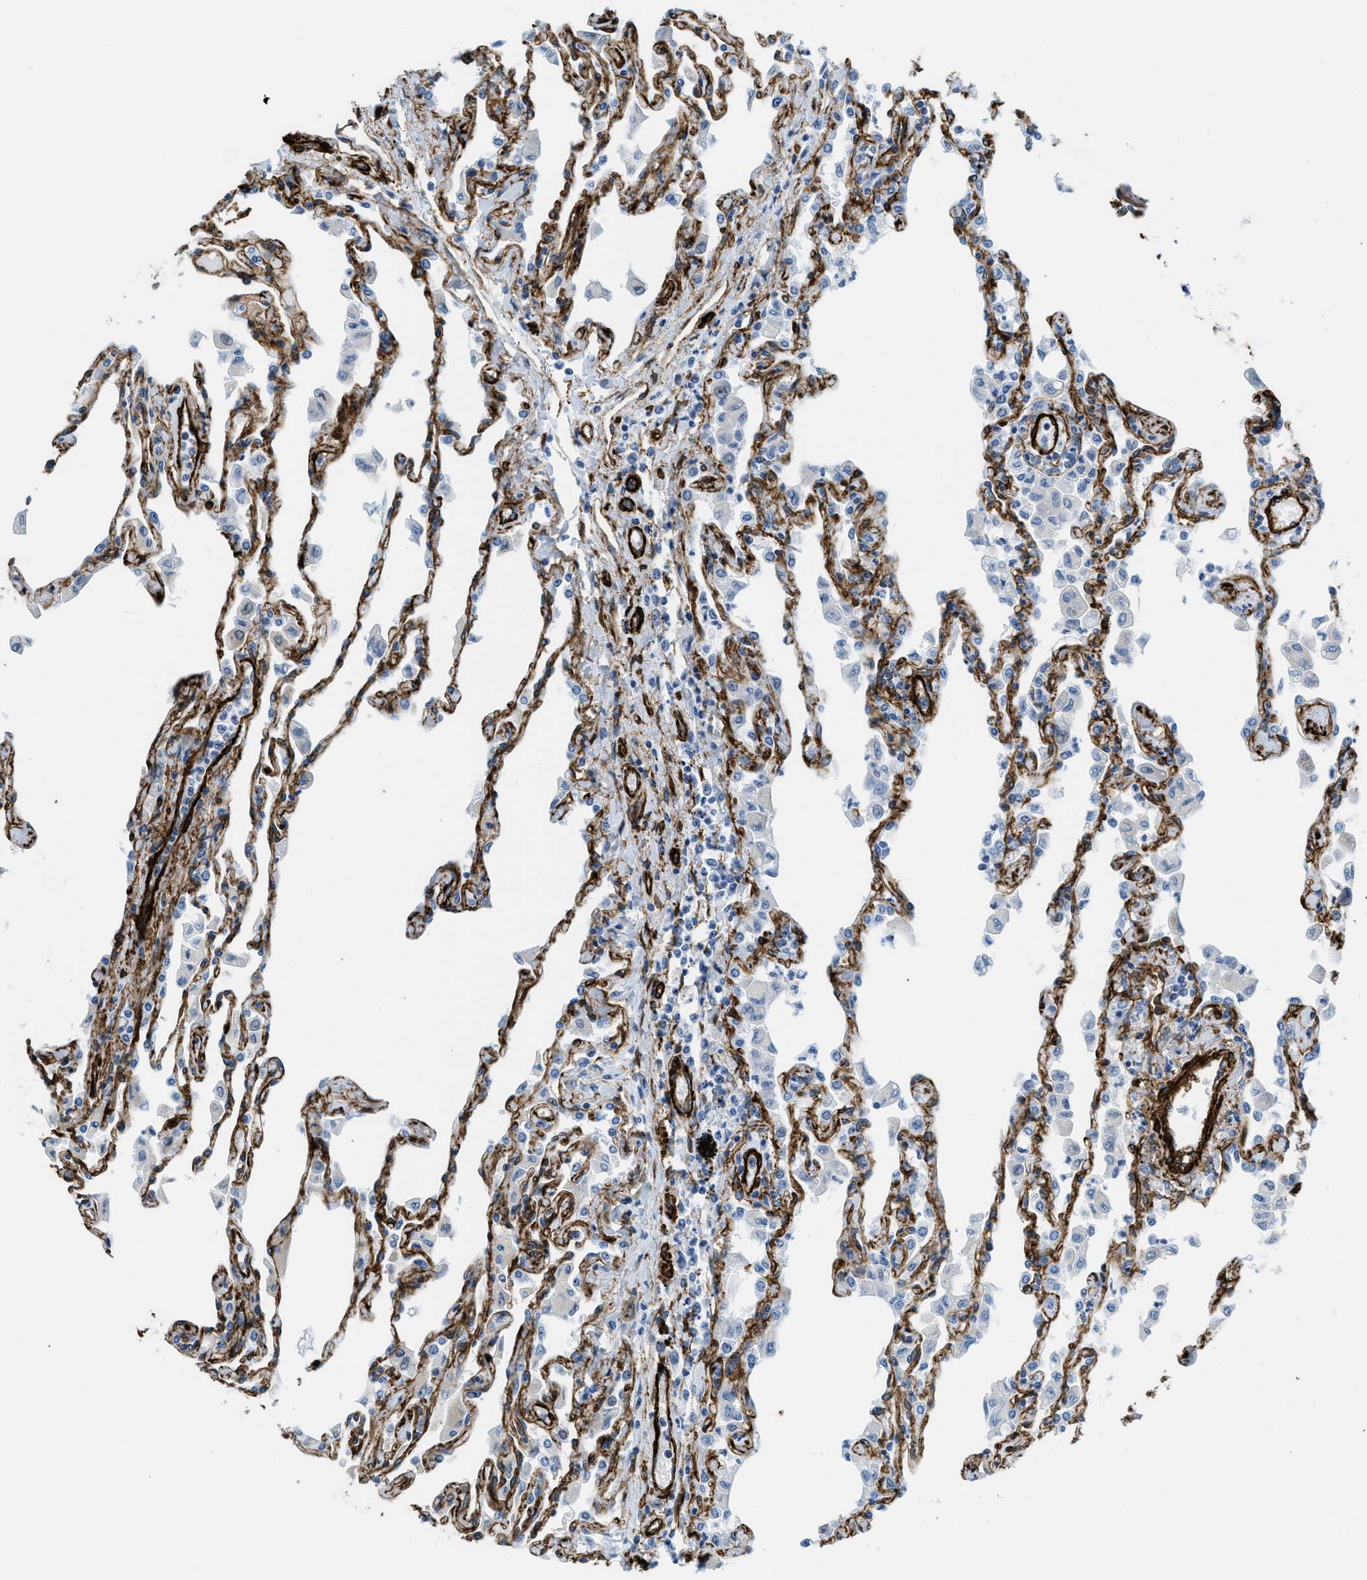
{"staining": {"intensity": "strong", "quantity": ">75%", "location": "cytoplasmic/membranous"}, "tissue": "lung", "cell_type": "Alveolar cells", "image_type": "normal", "snomed": [{"axis": "morphology", "description": "Normal tissue, NOS"}, {"axis": "topography", "description": "Bronchus"}, {"axis": "topography", "description": "Lung"}], "caption": "IHC of unremarkable human lung exhibits high levels of strong cytoplasmic/membranous positivity in about >75% of alveolar cells.", "gene": "CALD1", "patient": {"sex": "female", "age": 49}}